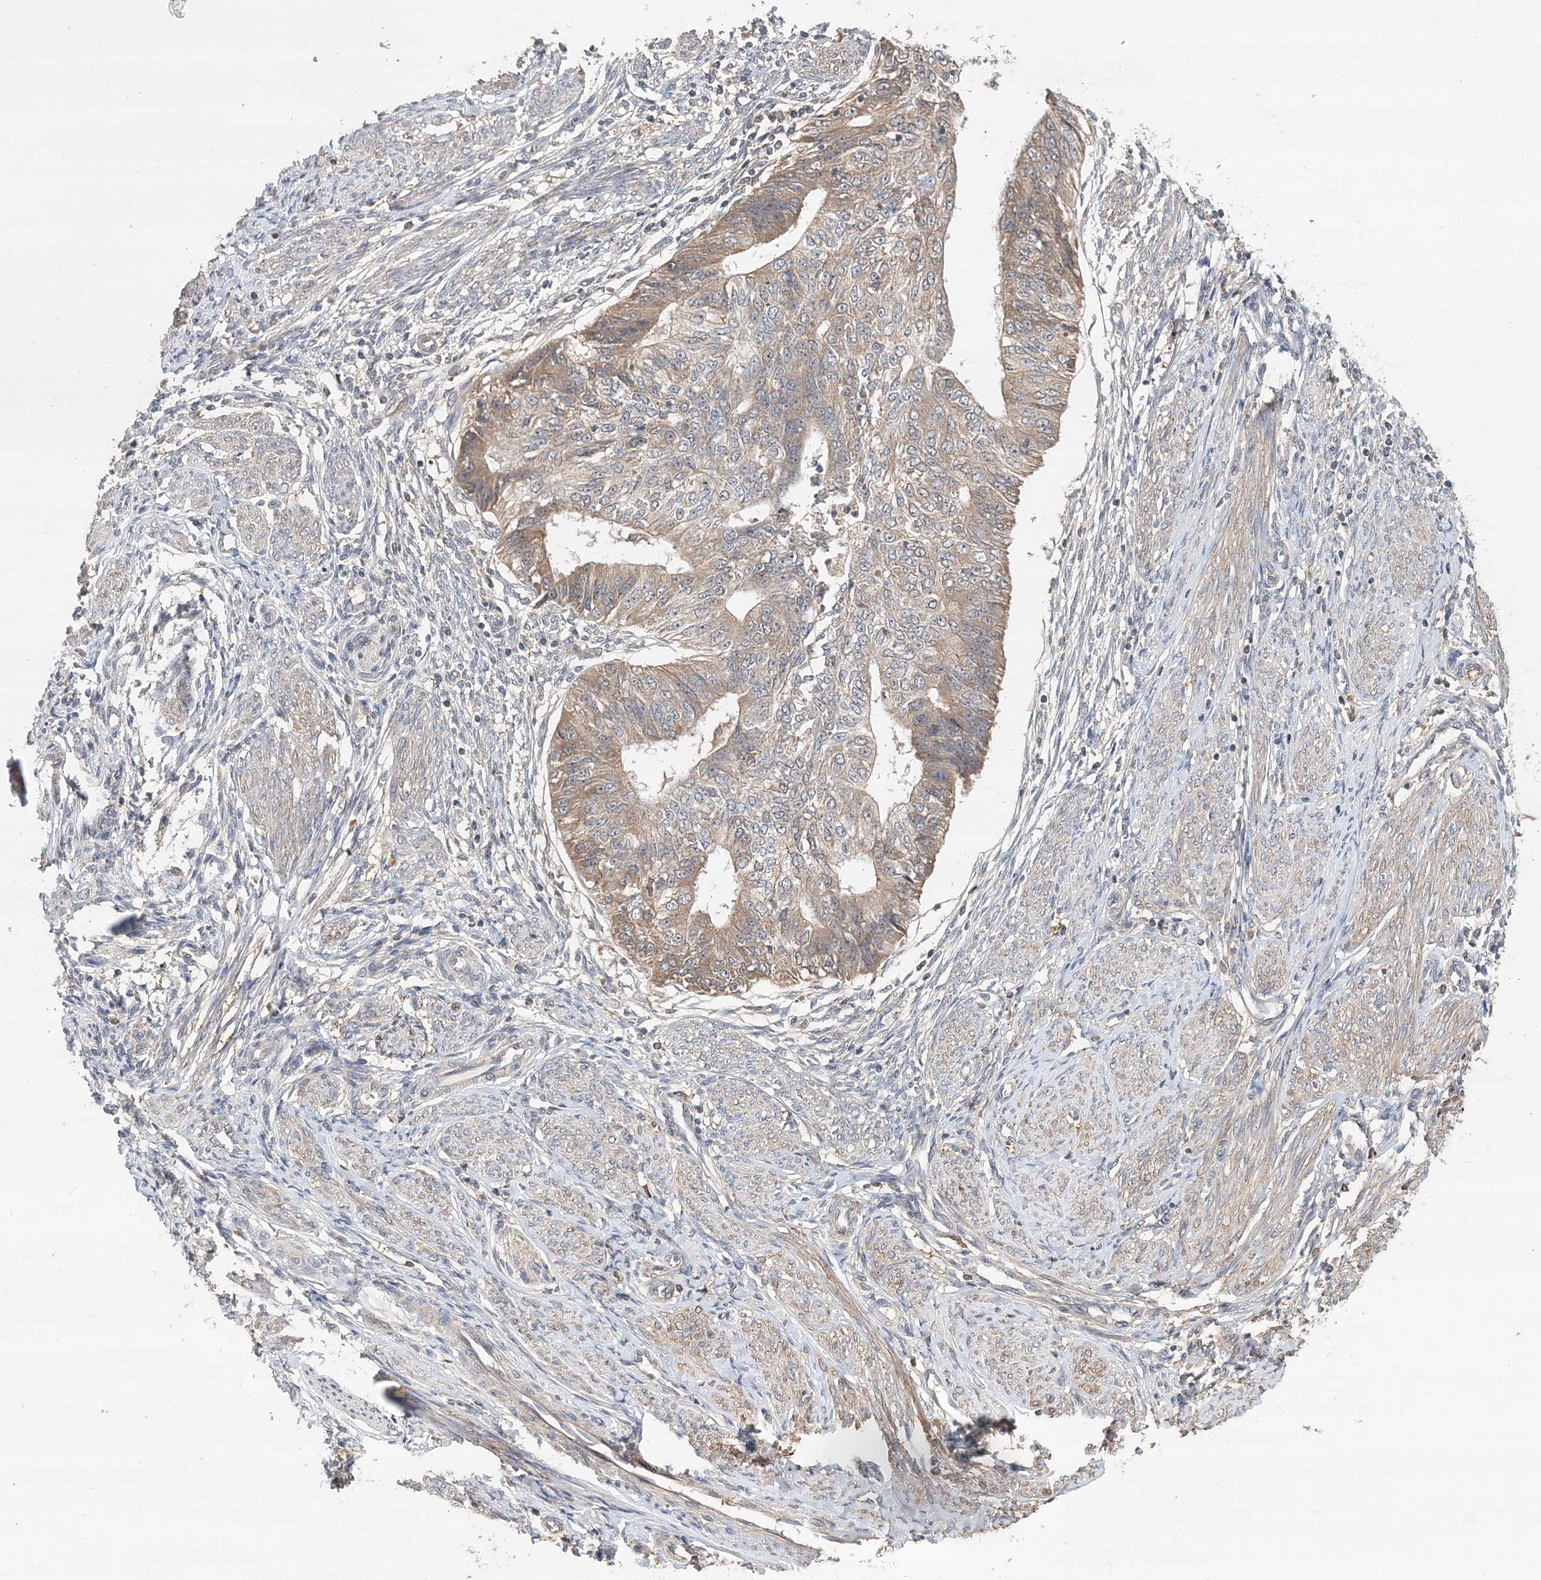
{"staining": {"intensity": "moderate", "quantity": "25%-75%", "location": "cytoplasmic/membranous"}, "tissue": "endometrial cancer", "cell_type": "Tumor cells", "image_type": "cancer", "snomed": [{"axis": "morphology", "description": "Adenocarcinoma, NOS"}, {"axis": "topography", "description": "Endometrium"}], "caption": "Immunohistochemistry (DAB) staining of human adenocarcinoma (endometrial) exhibits moderate cytoplasmic/membranous protein staining in approximately 25%-75% of tumor cells. (brown staining indicates protein expression, while blue staining denotes nuclei).", "gene": "SYCP3", "patient": {"sex": "female", "age": 32}}